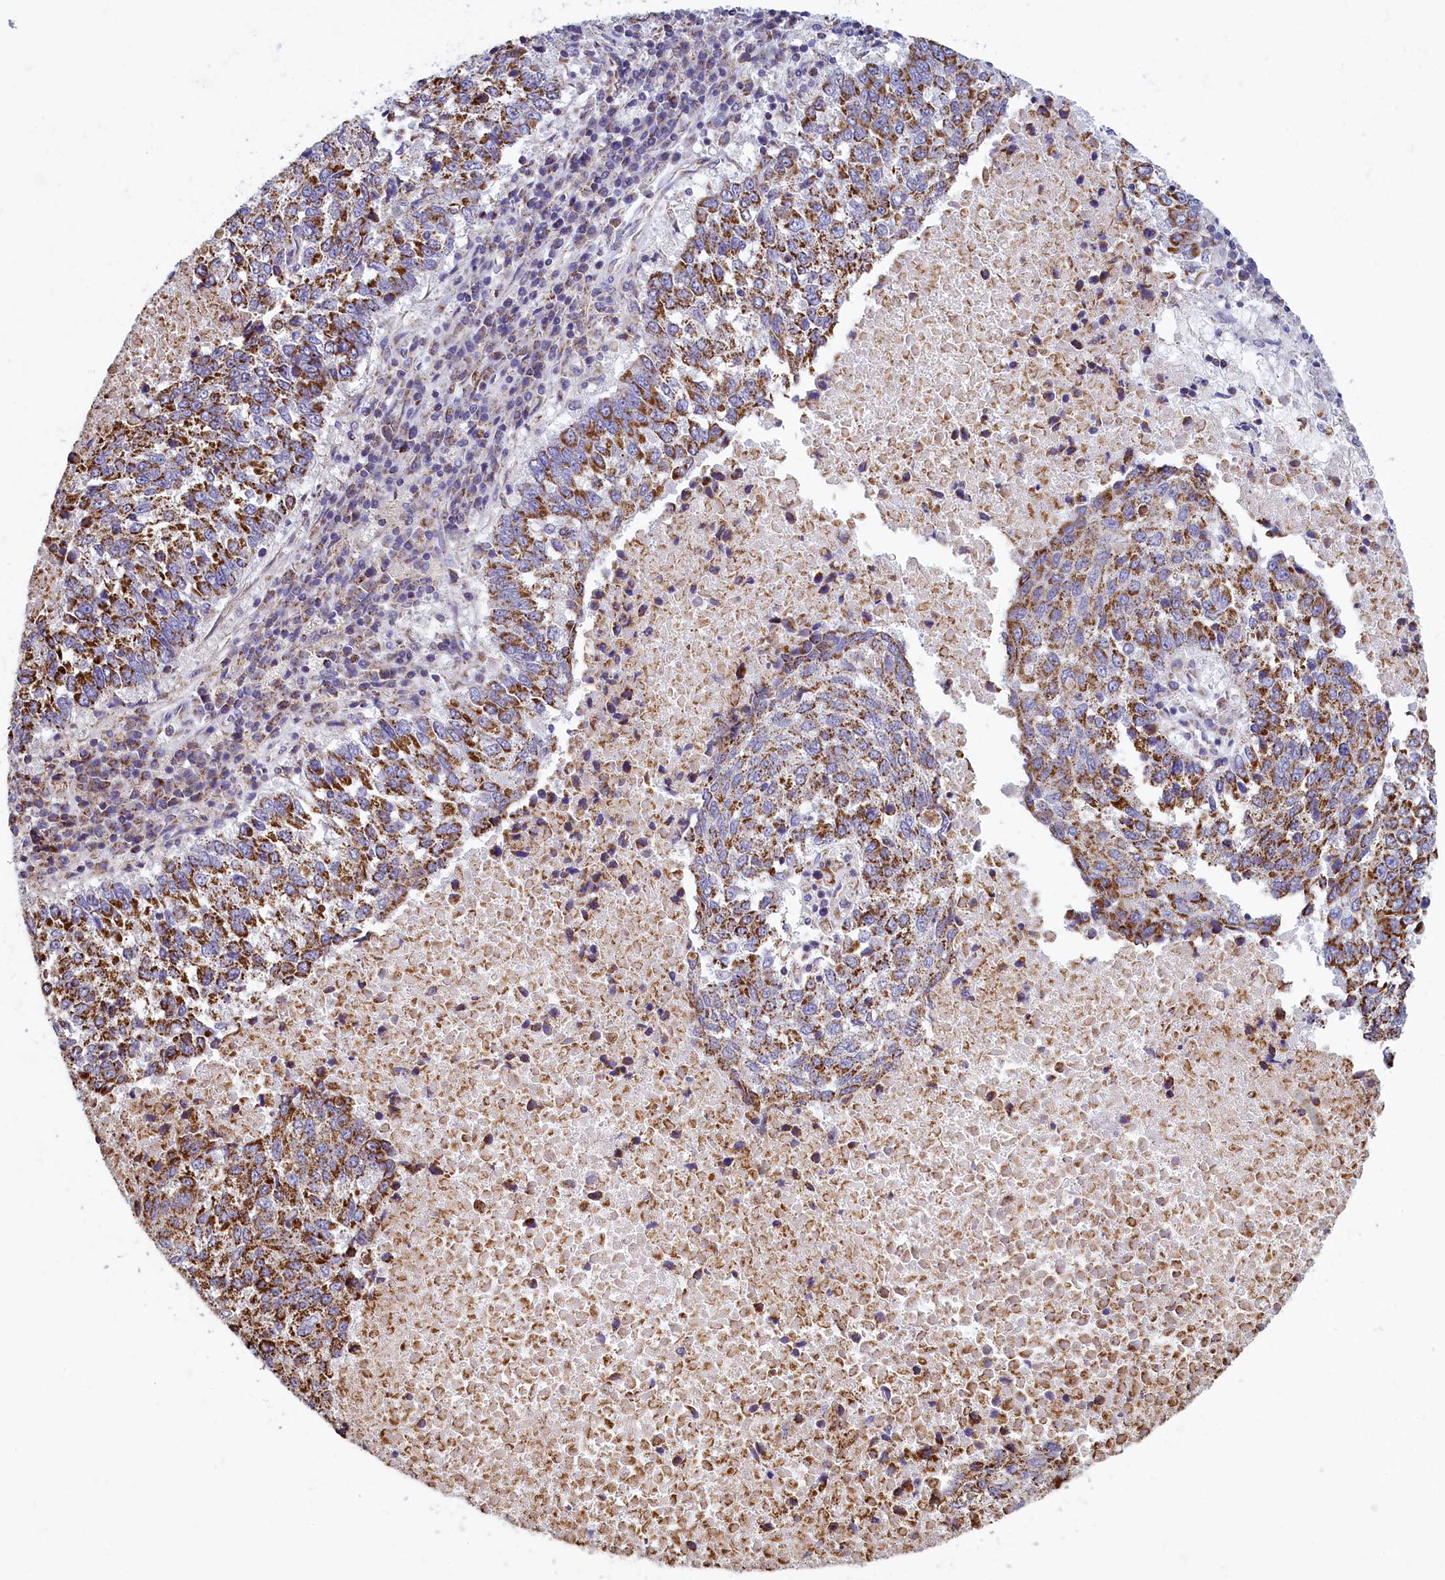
{"staining": {"intensity": "moderate", "quantity": ">75%", "location": "cytoplasmic/membranous"}, "tissue": "lung cancer", "cell_type": "Tumor cells", "image_type": "cancer", "snomed": [{"axis": "morphology", "description": "Squamous cell carcinoma, NOS"}, {"axis": "topography", "description": "Lung"}], "caption": "The image reveals a brown stain indicating the presence of a protein in the cytoplasmic/membranous of tumor cells in lung cancer (squamous cell carcinoma).", "gene": "IFT122", "patient": {"sex": "male", "age": 73}}